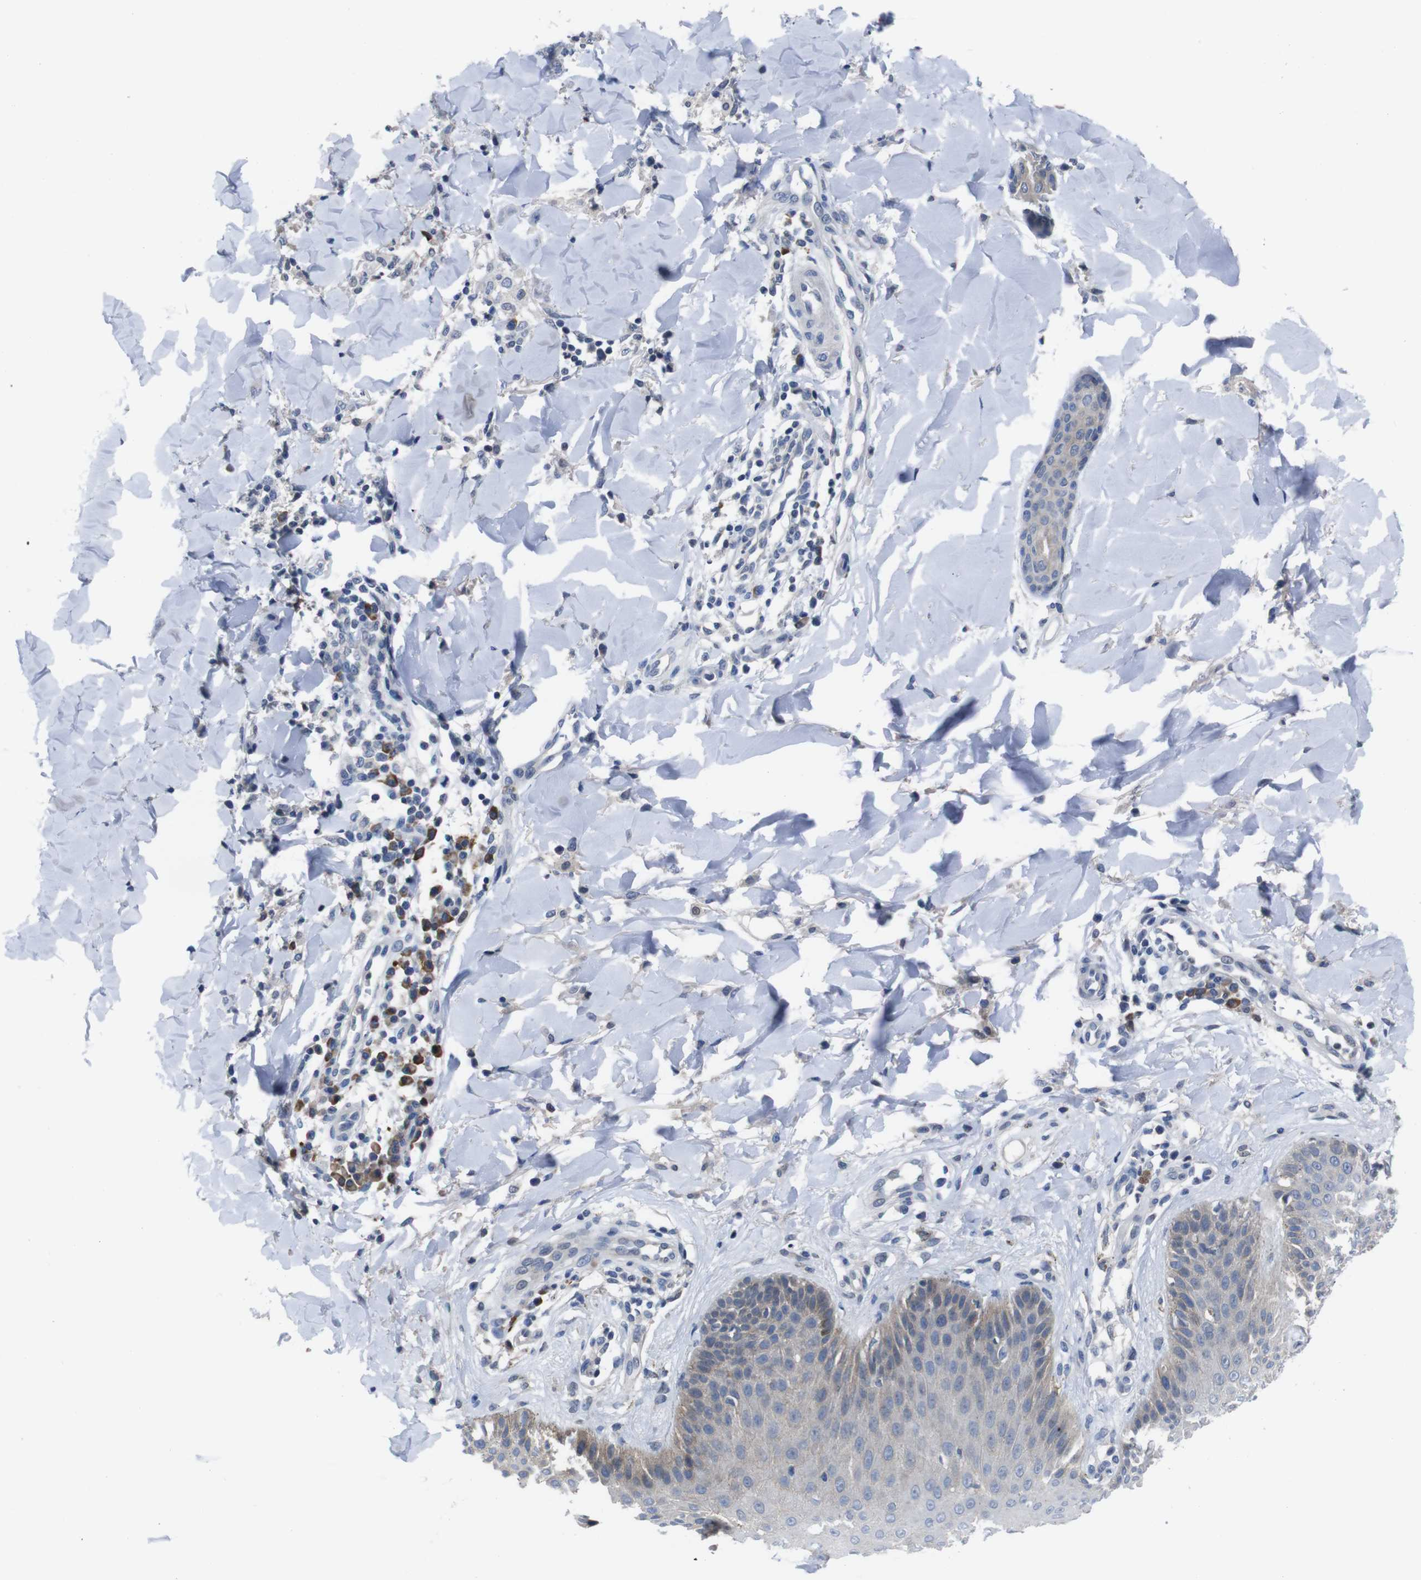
{"staining": {"intensity": "weak", "quantity": "25%-75%", "location": "cytoplasmic/membranous"}, "tissue": "skin cancer", "cell_type": "Tumor cells", "image_type": "cancer", "snomed": [{"axis": "morphology", "description": "Squamous cell carcinoma, NOS"}, {"axis": "topography", "description": "Skin"}], "caption": "Immunohistochemical staining of human skin cancer (squamous cell carcinoma) demonstrates low levels of weak cytoplasmic/membranous positivity in about 25%-75% of tumor cells.", "gene": "SEMA4B", "patient": {"sex": "male", "age": 24}}